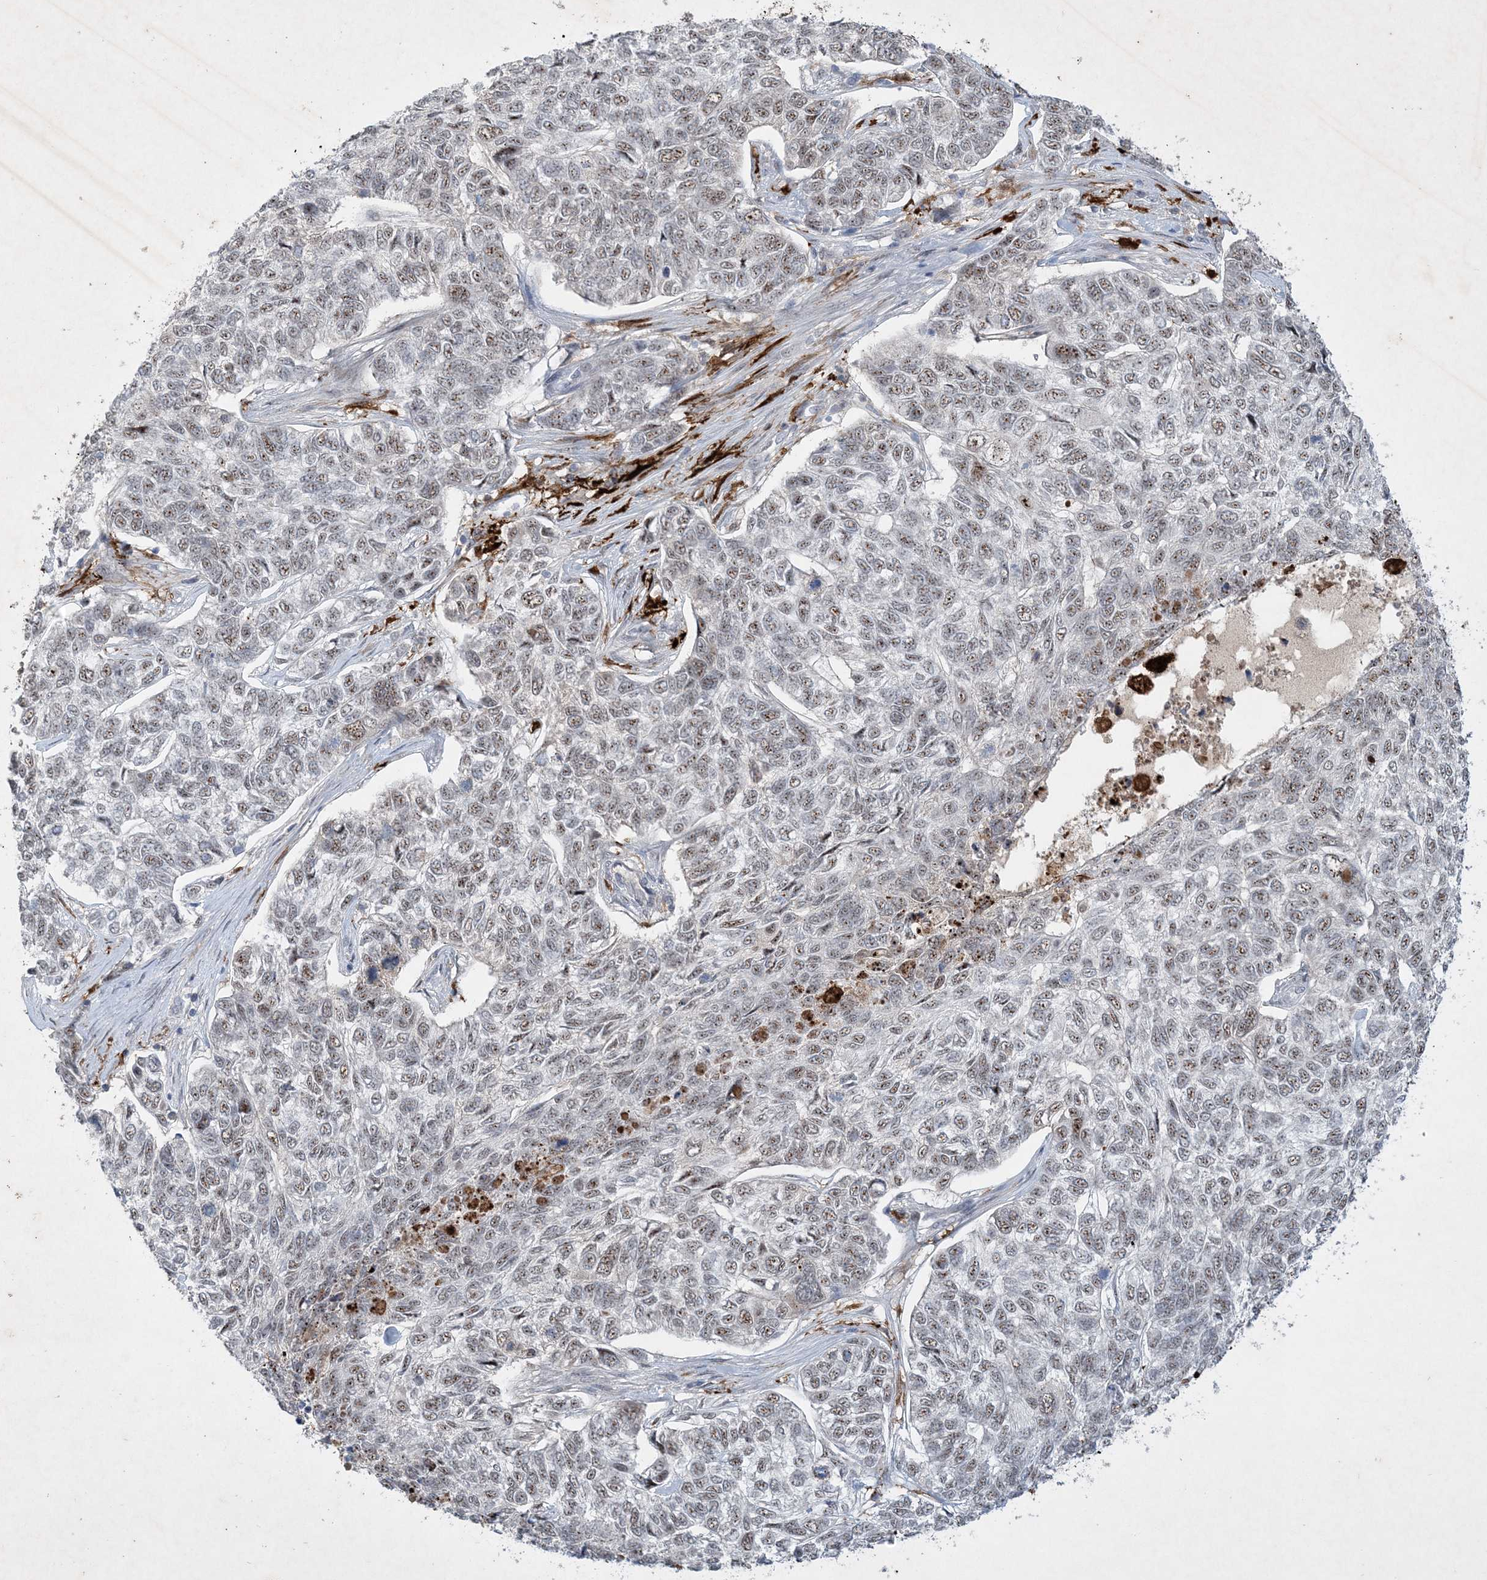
{"staining": {"intensity": "weak", "quantity": "25%-75%", "location": "nuclear"}, "tissue": "skin cancer", "cell_type": "Tumor cells", "image_type": "cancer", "snomed": [{"axis": "morphology", "description": "Basal cell carcinoma"}, {"axis": "topography", "description": "Skin"}], "caption": "A micrograph of human skin cancer (basal cell carcinoma) stained for a protein exhibits weak nuclear brown staining in tumor cells.", "gene": "THG1L", "patient": {"sex": "female", "age": 65}}